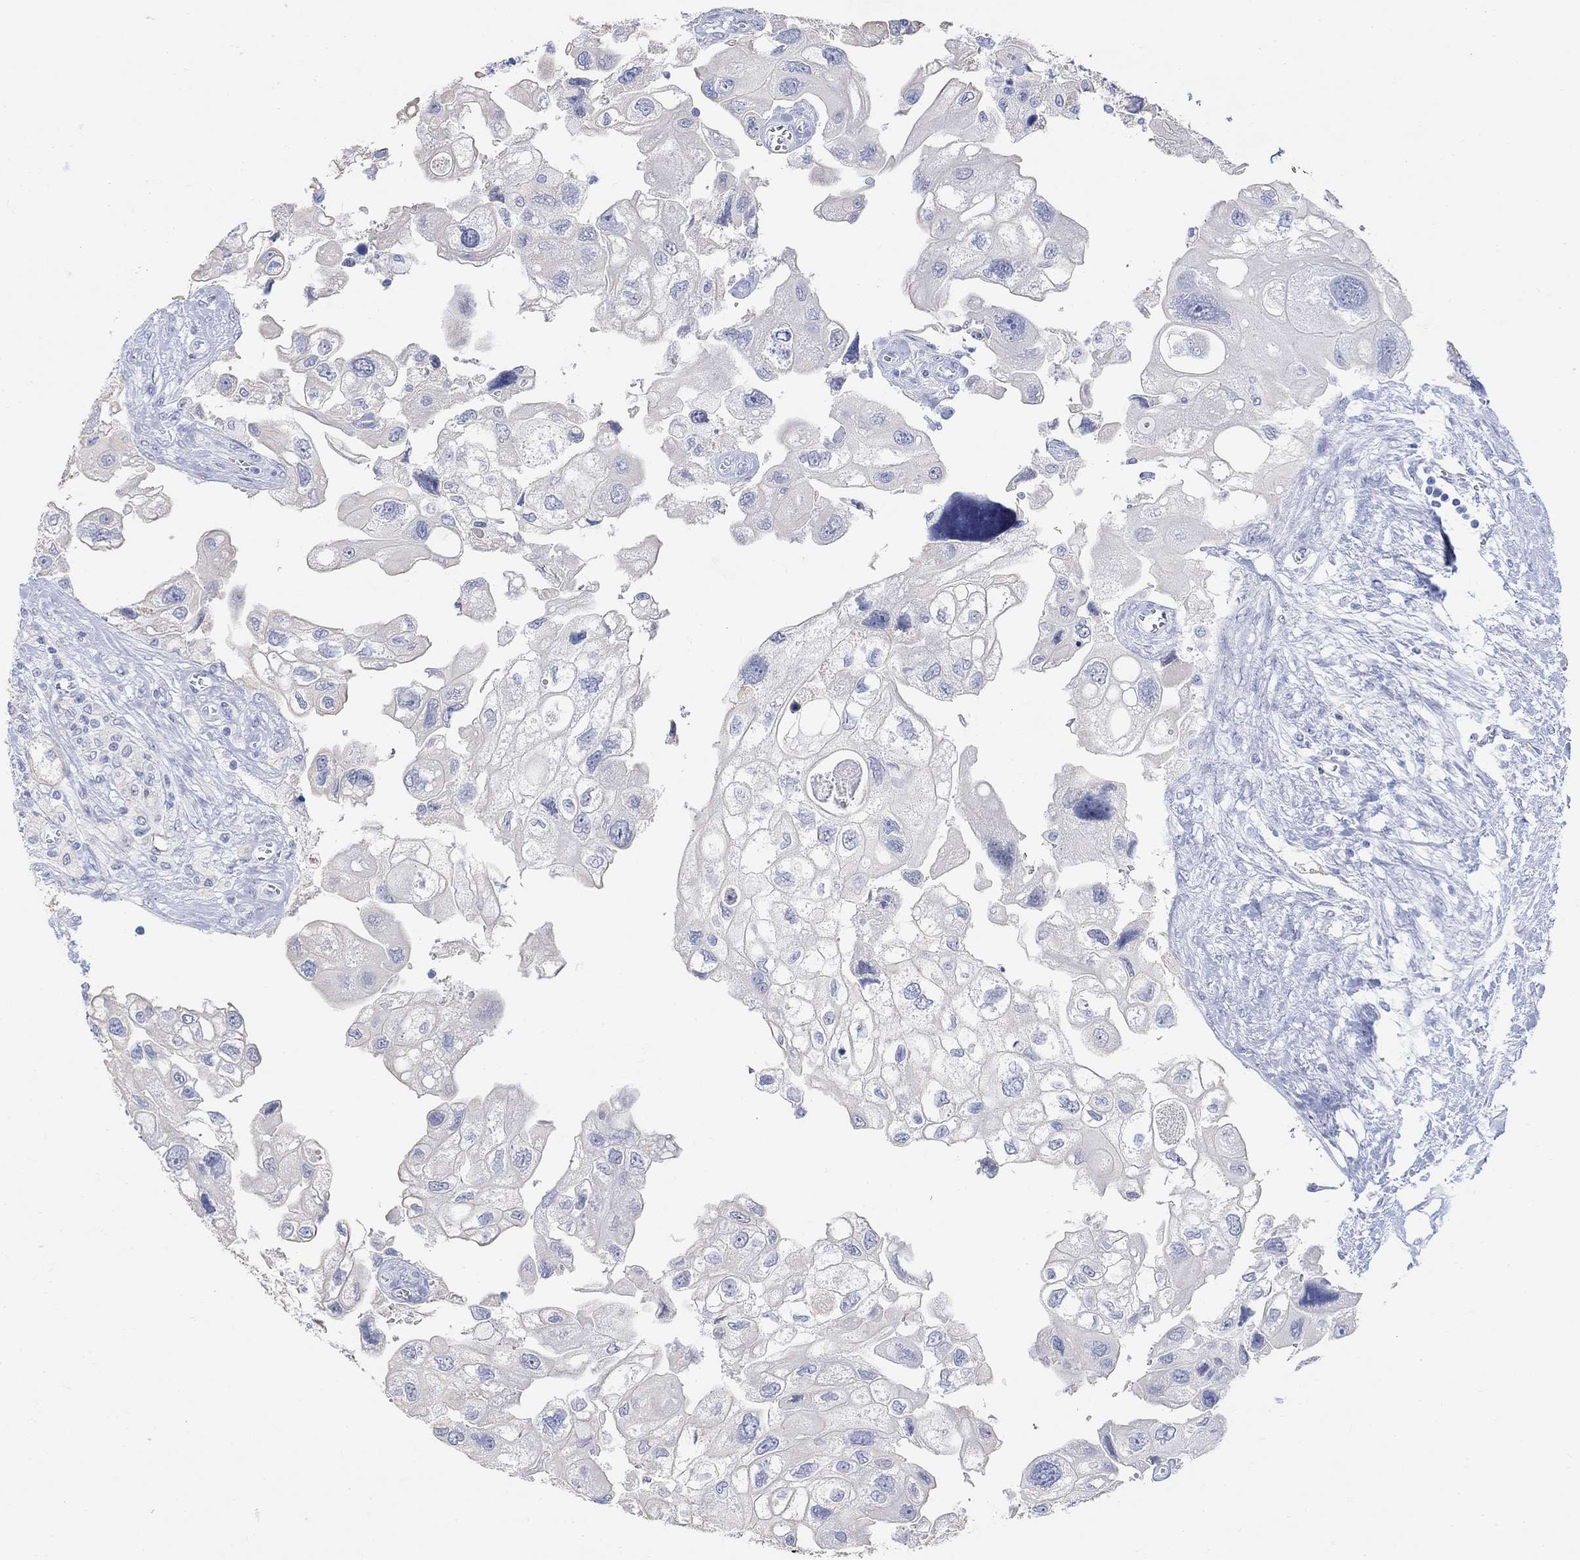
{"staining": {"intensity": "negative", "quantity": "none", "location": "none"}, "tissue": "urothelial cancer", "cell_type": "Tumor cells", "image_type": "cancer", "snomed": [{"axis": "morphology", "description": "Urothelial carcinoma, High grade"}, {"axis": "topography", "description": "Urinary bladder"}], "caption": "Immunohistochemical staining of human urothelial cancer demonstrates no significant positivity in tumor cells.", "gene": "TYR", "patient": {"sex": "male", "age": 59}}